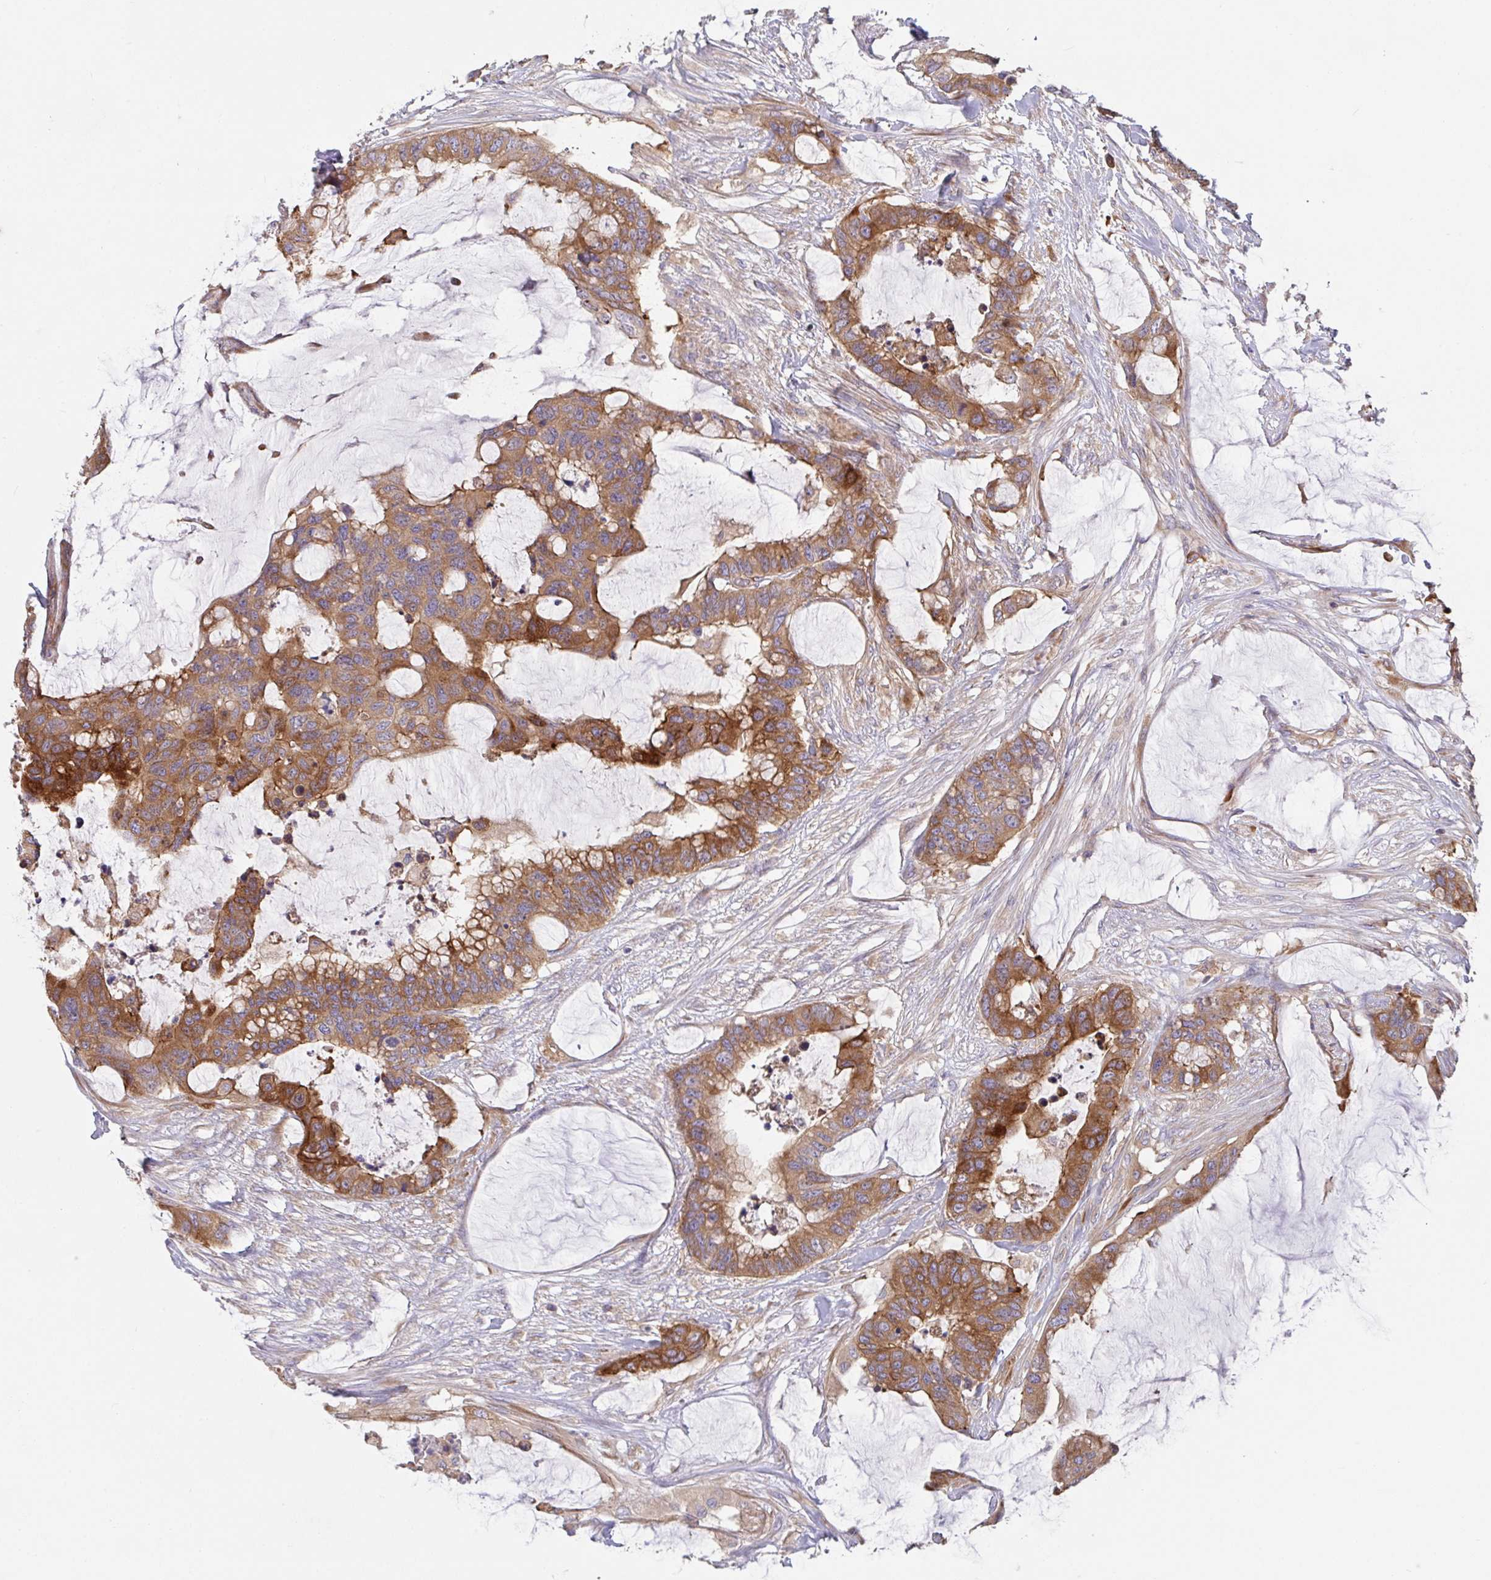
{"staining": {"intensity": "moderate", "quantity": ">75%", "location": "cytoplasmic/membranous"}, "tissue": "colorectal cancer", "cell_type": "Tumor cells", "image_type": "cancer", "snomed": [{"axis": "morphology", "description": "Adenocarcinoma, NOS"}, {"axis": "topography", "description": "Rectum"}], "caption": "Tumor cells display moderate cytoplasmic/membranous staining in approximately >75% of cells in colorectal cancer (adenocarcinoma). (DAB (3,3'-diaminobenzidine) IHC, brown staining for protein, blue staining for nuclei).", "gene": "YARS2", "patient": {"sex": "female", "age": 59}}